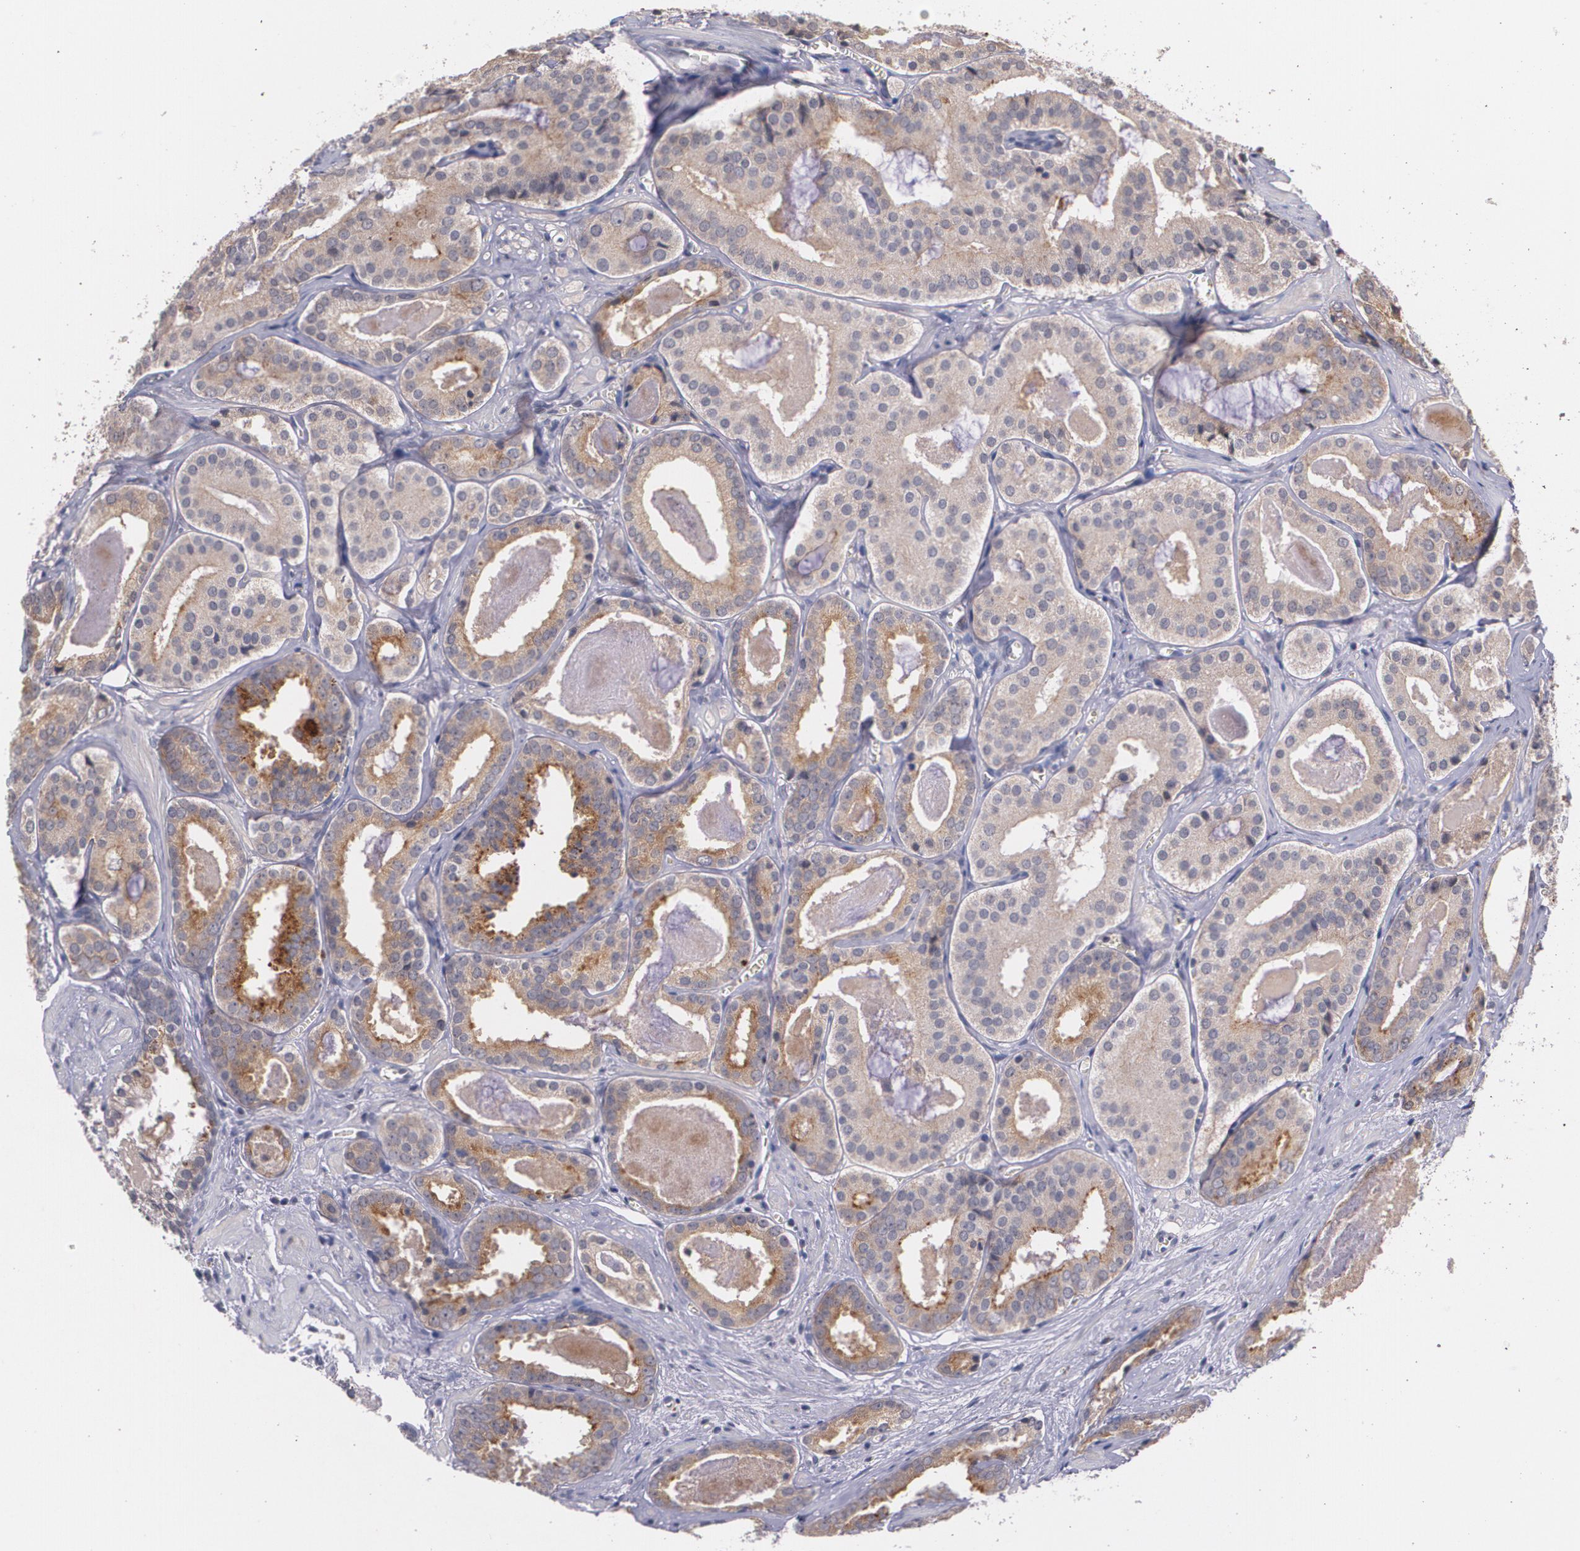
{"staining": {"intensity": "moderate", "quantity": ">75%", "location": "cytoplasmic/membranous"}, "tissue": "prostate cancer", "cell_type": "Tumor cells", "image_type": "cancer", "snomed": [{"axis": "morphology", "description": "Adenocarcinoma, Medium grade"}, {"axis": "topography", "description": "Prostate"}], "caption": "Immunohistochemistry of human prostate medium-grade adenocarcinoma exhibits medium levels of moderate cytoplasmic/membranous positivity in about >75% of tumor cells.", "gene": "IFNGR2", "patient": {"sex": "male", "age": 64}}